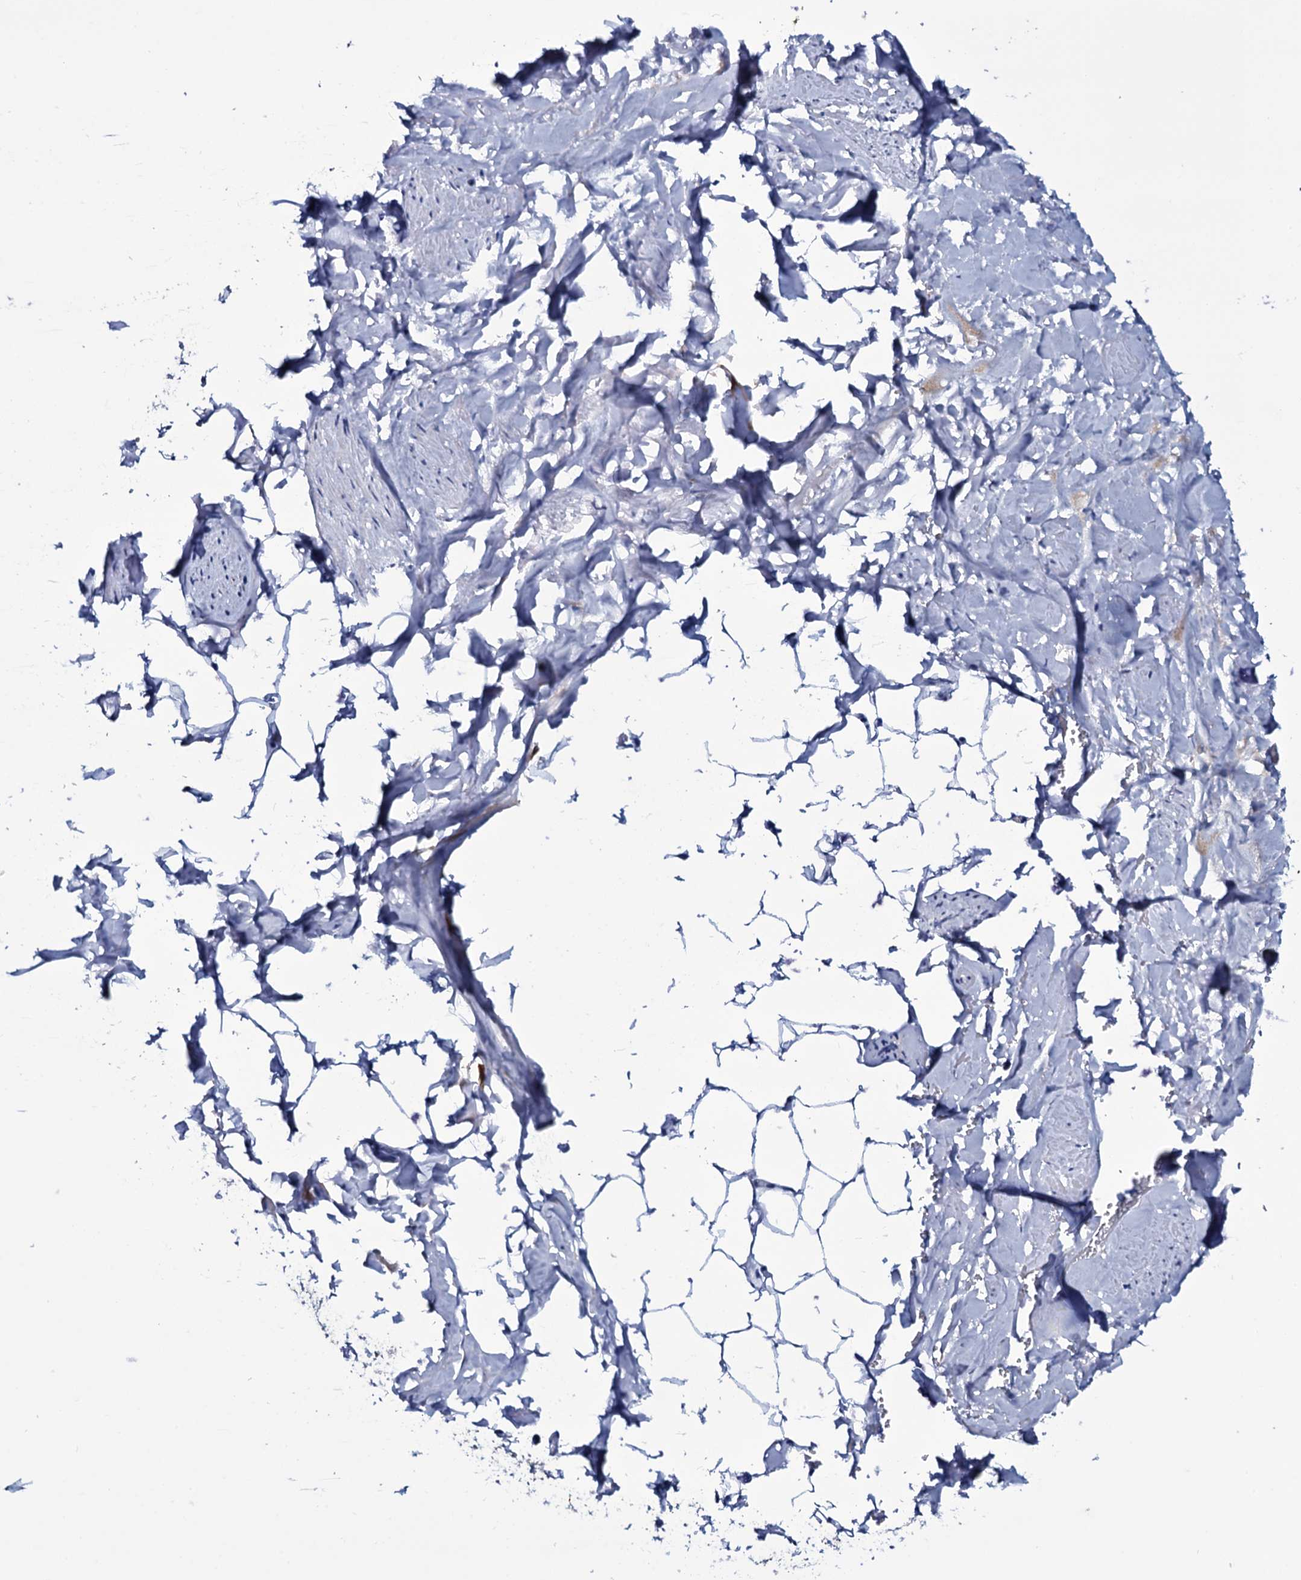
{"staining": {"intensity": "negative", "quantity": "none", "location": "none"}, "tissue": "adipose tissue", "cell_type": "Adipocytes", "image_type": "normal", "snomed": [{"axis": "morphology", "description": "Normal tissue, NOS"}, {"axis": "morphology", "description": "Adenocarcinoma, Low grade"}, {"axis": "topography", "description": "Prostate"}, {"axis": "topography", "description": "Peripheral nerve tissue"}], "caption": "The IHC image has no significant expression in adipocytes of adipose tissue.", "gene": "WIPF3", "patient": {"sex": "male", "age": 63}}